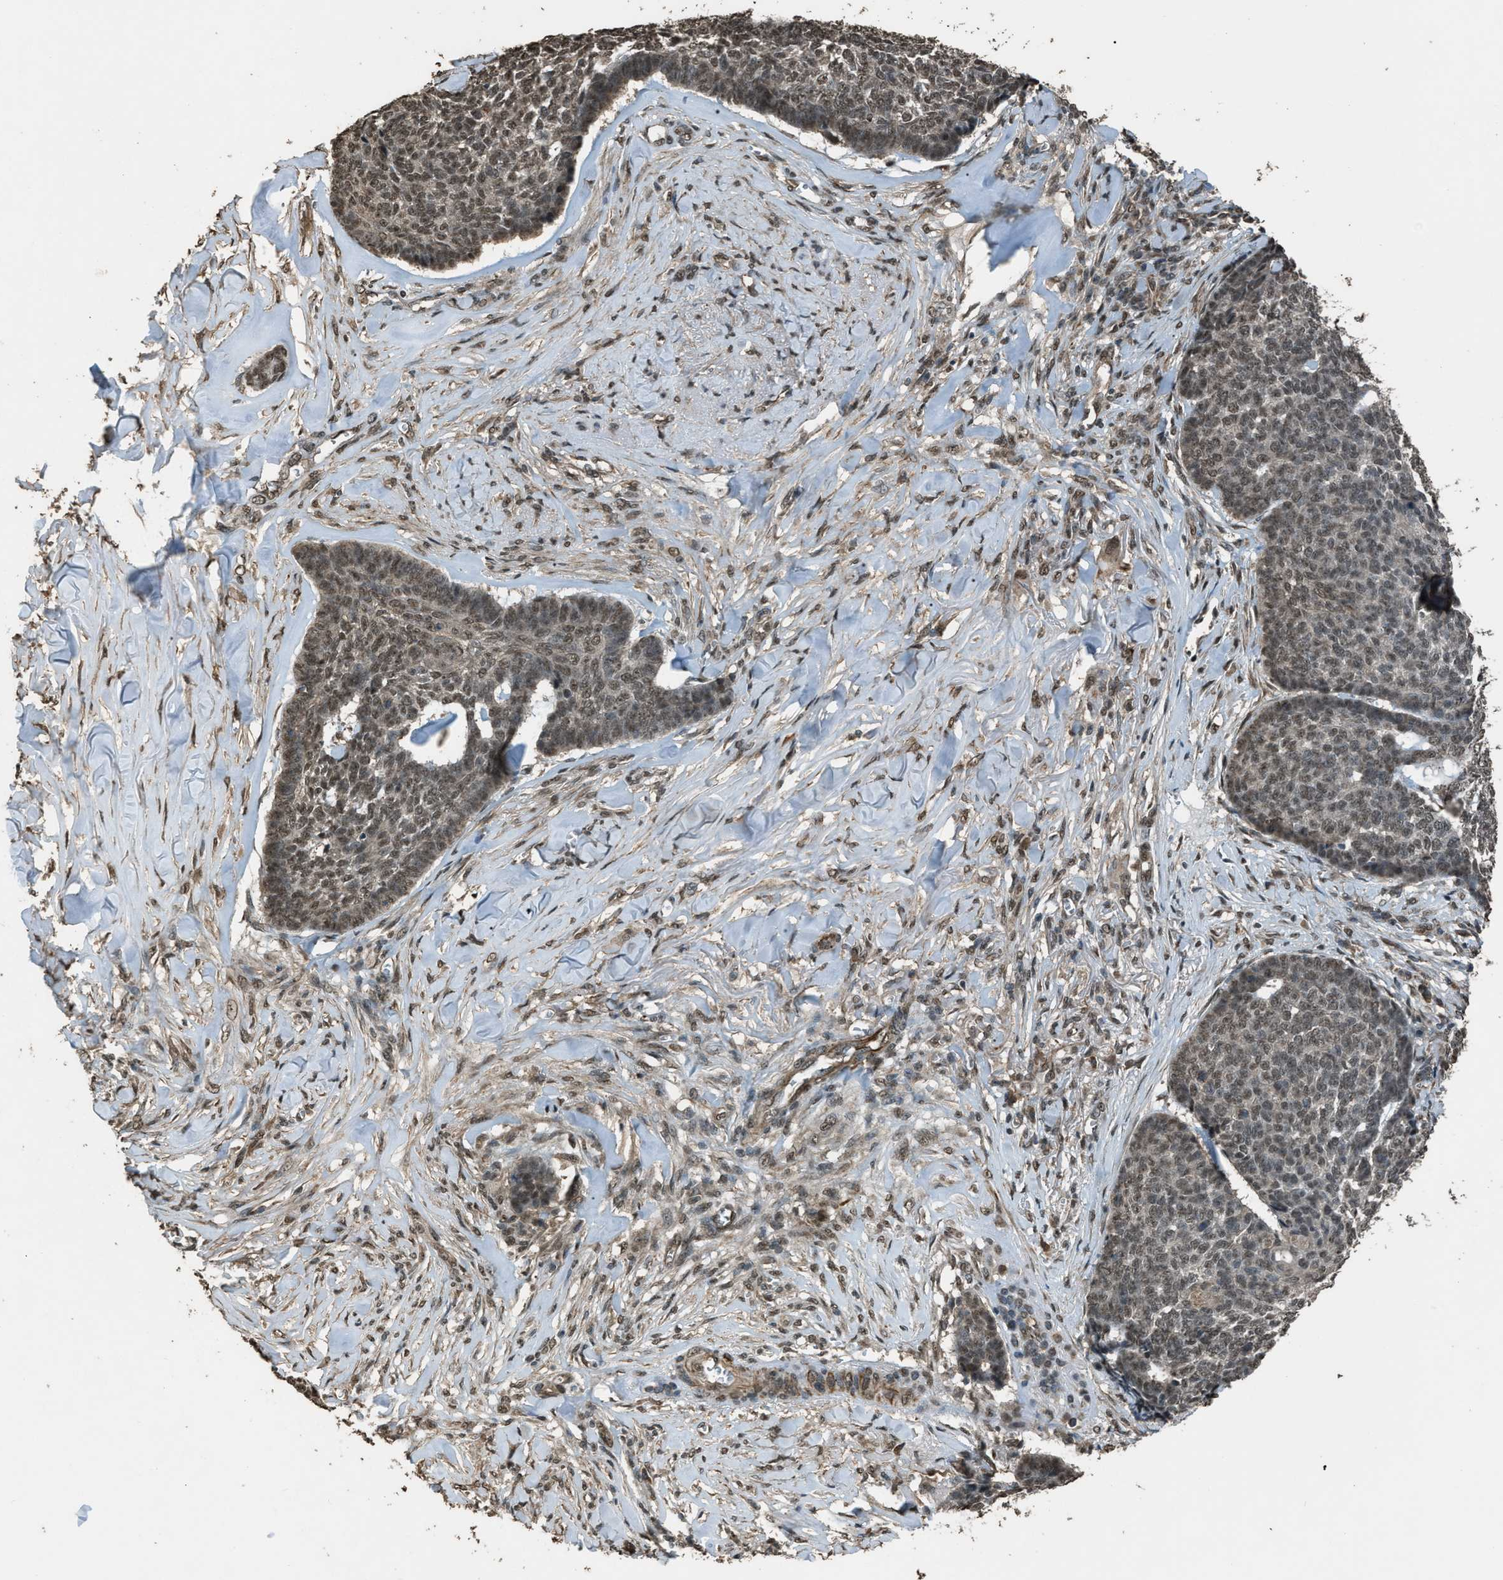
{"staining": {"intensity": "weak", "quantity": ">75%", "location": "nuclear"}, "tissue": "skin cancer", "cell_type": "Tumor cells", "image_type": "cancer", "snomed": [{"axis": "morphology", "description": "Basal cell carcinoma"}, {"axis": "topography", "description": "Skin"}], "caption": "IHC of human skin cancer displays low levels of weak nuclear positivity in about >75% of tumor cells.", "gene": "SERTAD2", "patient": {"sex": "male", "age": 84}}